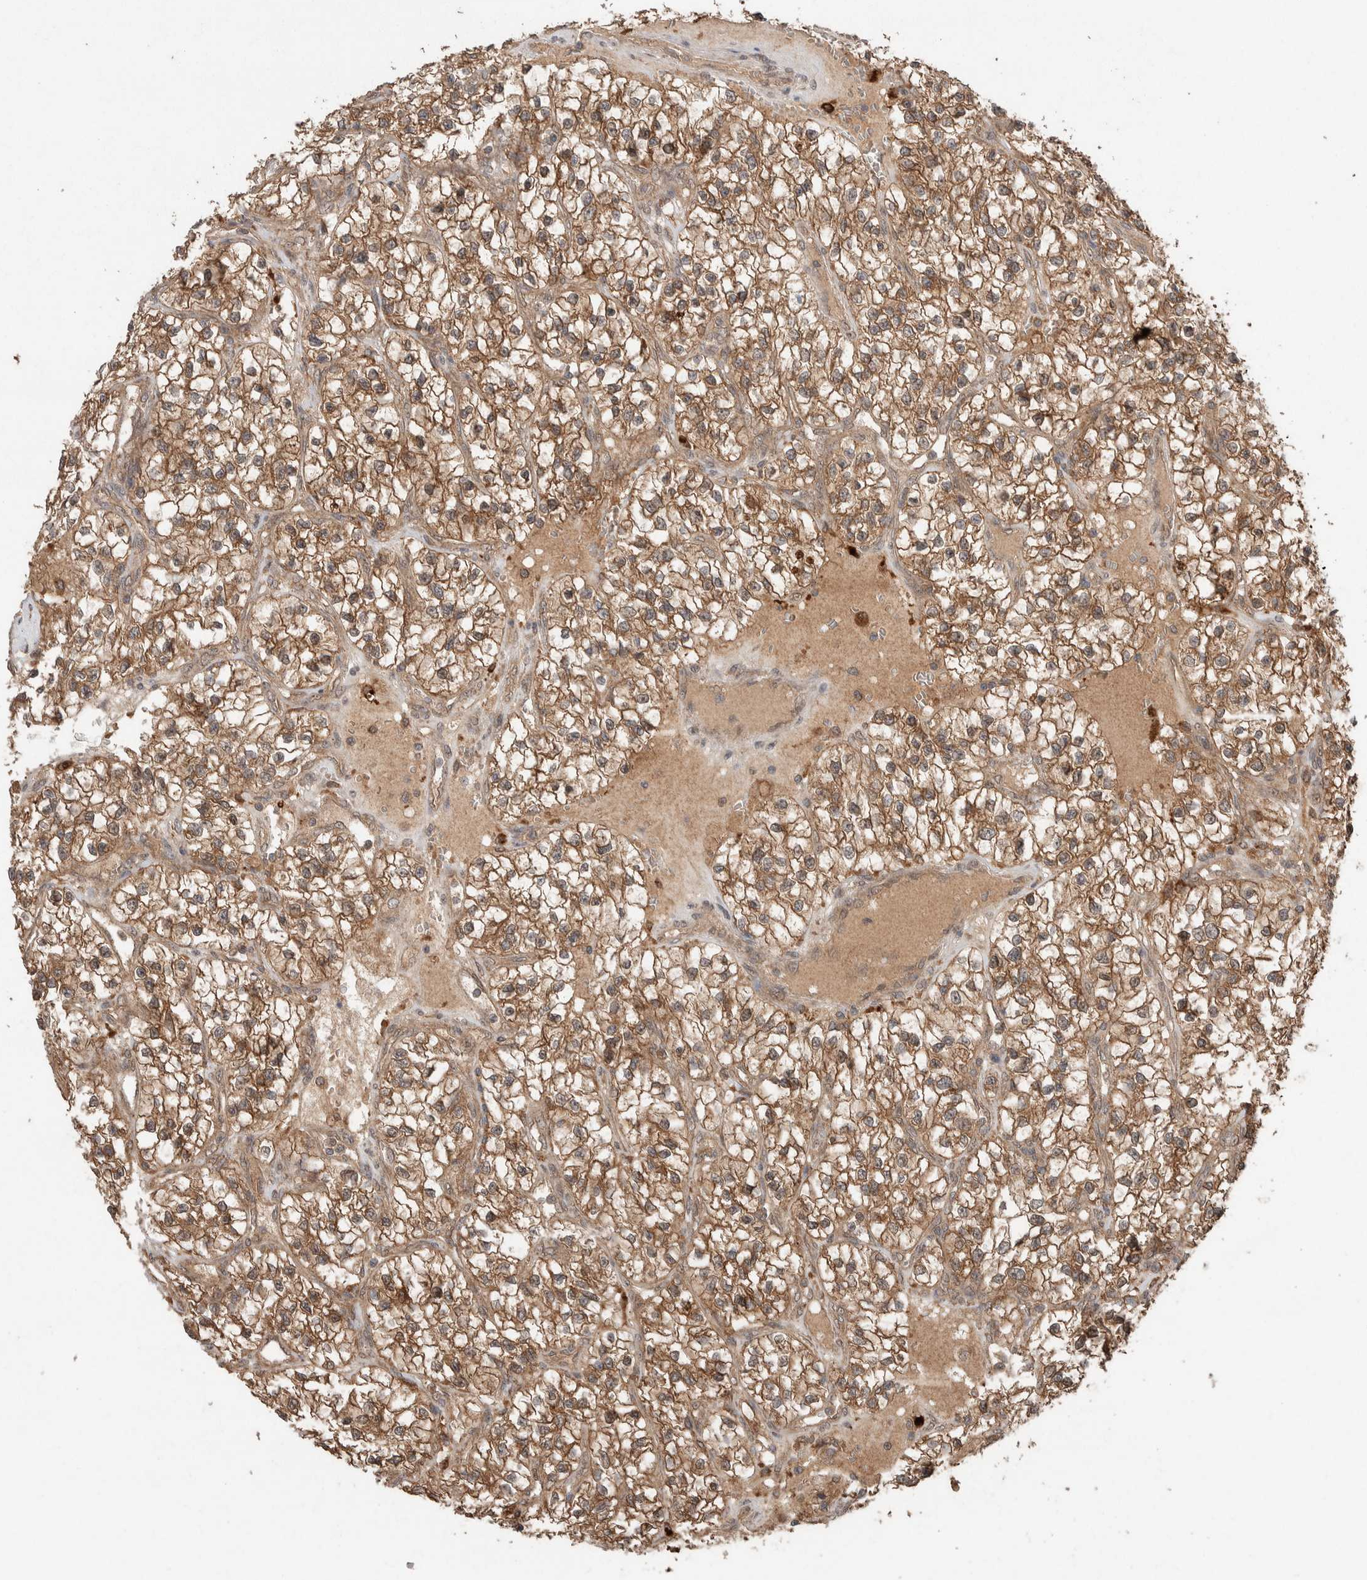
{"staining": {"intensity": "moderate", "quantity": ">75%", "location": "cytoplasmic/membranous"}, "tissue": "renal cancer", "cell_type": "Tumor cells", "image_type": "cancer", "snomed": [{"axis": "morphology", "description": "Adenocarcinoma, NOS"}, {"axis": "topography", "description": "Kidney"}], "caption": "Human renal cancer (adenocarcinoma) stained for a protein (brown) reveals moderate cytoplasmic/membranous positive staining in approximately >75% of tumor cells.", "gene": "KCNJ5", "patient": {"sex": "female", "age": 57}}